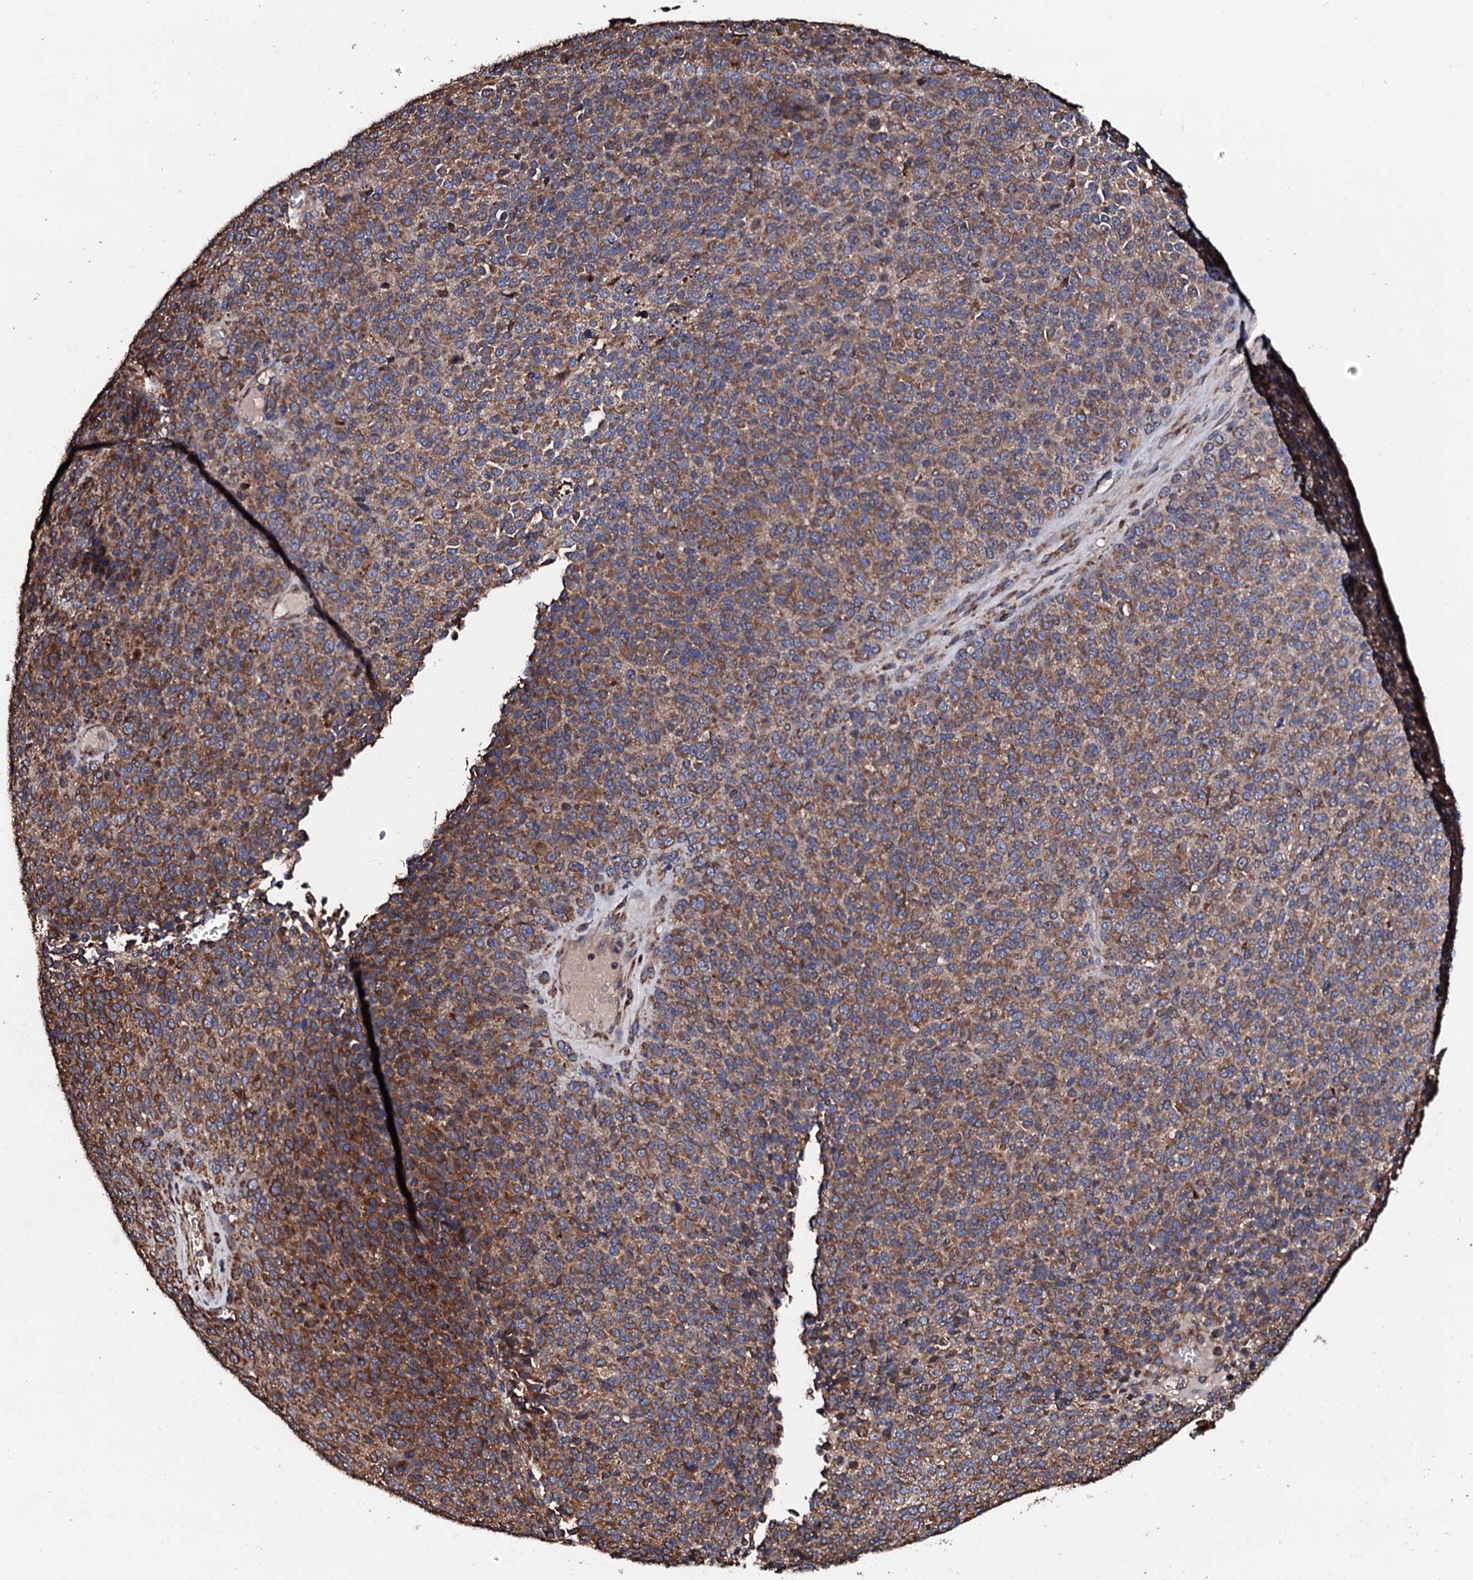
{"staining": {"intensity": "moderate", "quantity": ">75%", "location": "cytoplasmic/membranous"}, "tissue": "melanoma", "cell_type": "Tumor cells", "image_type": "cancer", "snomed": [{"axis": "morphology", "description": "Malignant melanoma, Metastatic site"}, {"axis": "topography", "description": "Brain"}], "caption": "Immunohistochemical staining of malignant melanoma (metastatic site) exhibits moderate cytoplasmic/membranous protein expression in about >75% of tumor cells.", "gene": "CKAP5", "patient": {"sex": "female", "age": 56}}